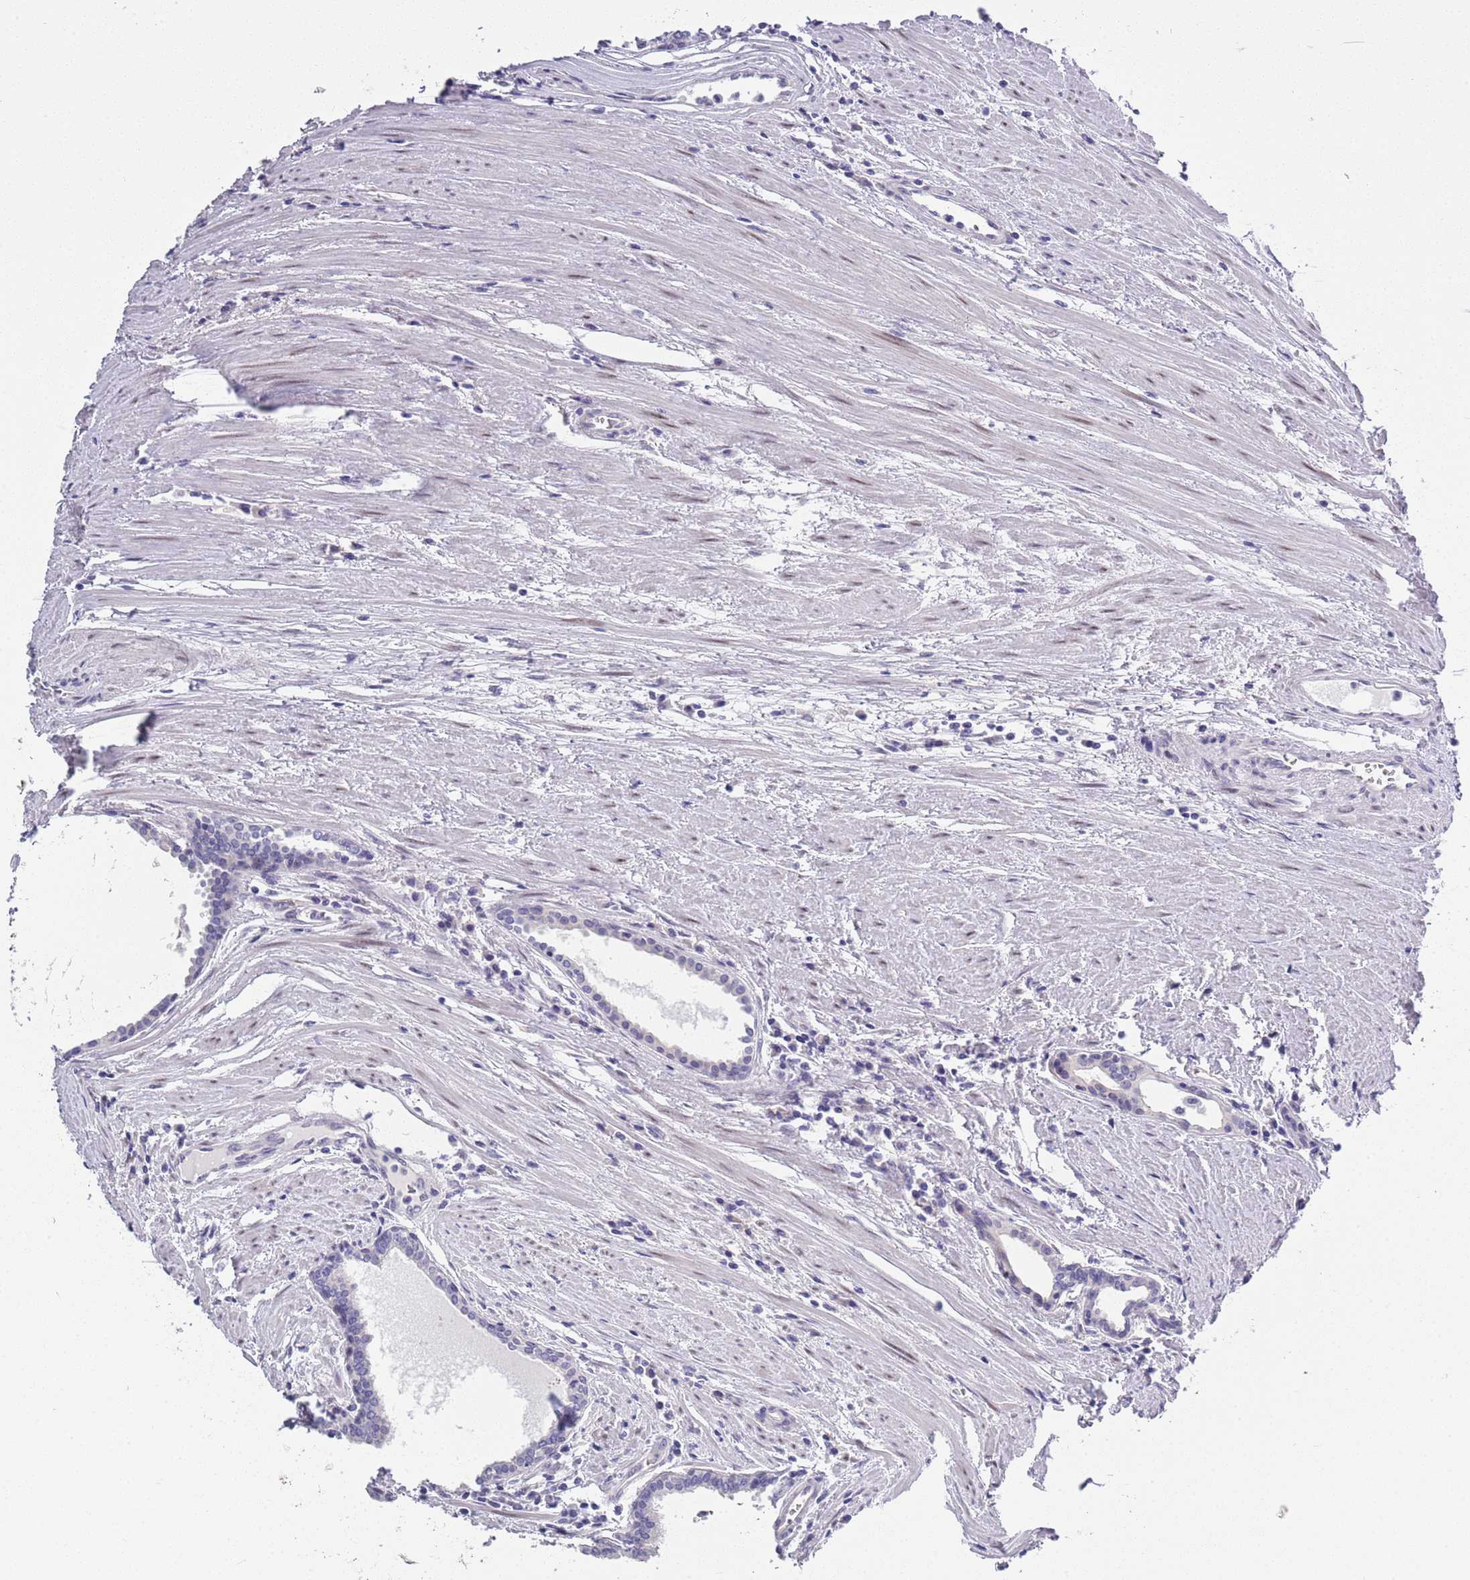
{"staining": {"intensity": "negative", "quantity": "none", "location": "none"}, "tissue": "prostate cancer", "cell_type": "Tumor cells", "image_type": "cancer", "snomed": [{"axis": "morphology", "description": "Adenocarcinoma, High grade"}, {"axis": "topography", "description": "Prostate"}], "caption": "Immunohistochemistry (IHC) micrograph of neoplastic tissue: prostate cancer stained with DAB exhibits no significant protein positivity in tumor cells. Nuclei are stained in blue.", "gene": "BRMS1L", "patient": {"sex": "male", "age": 68}}